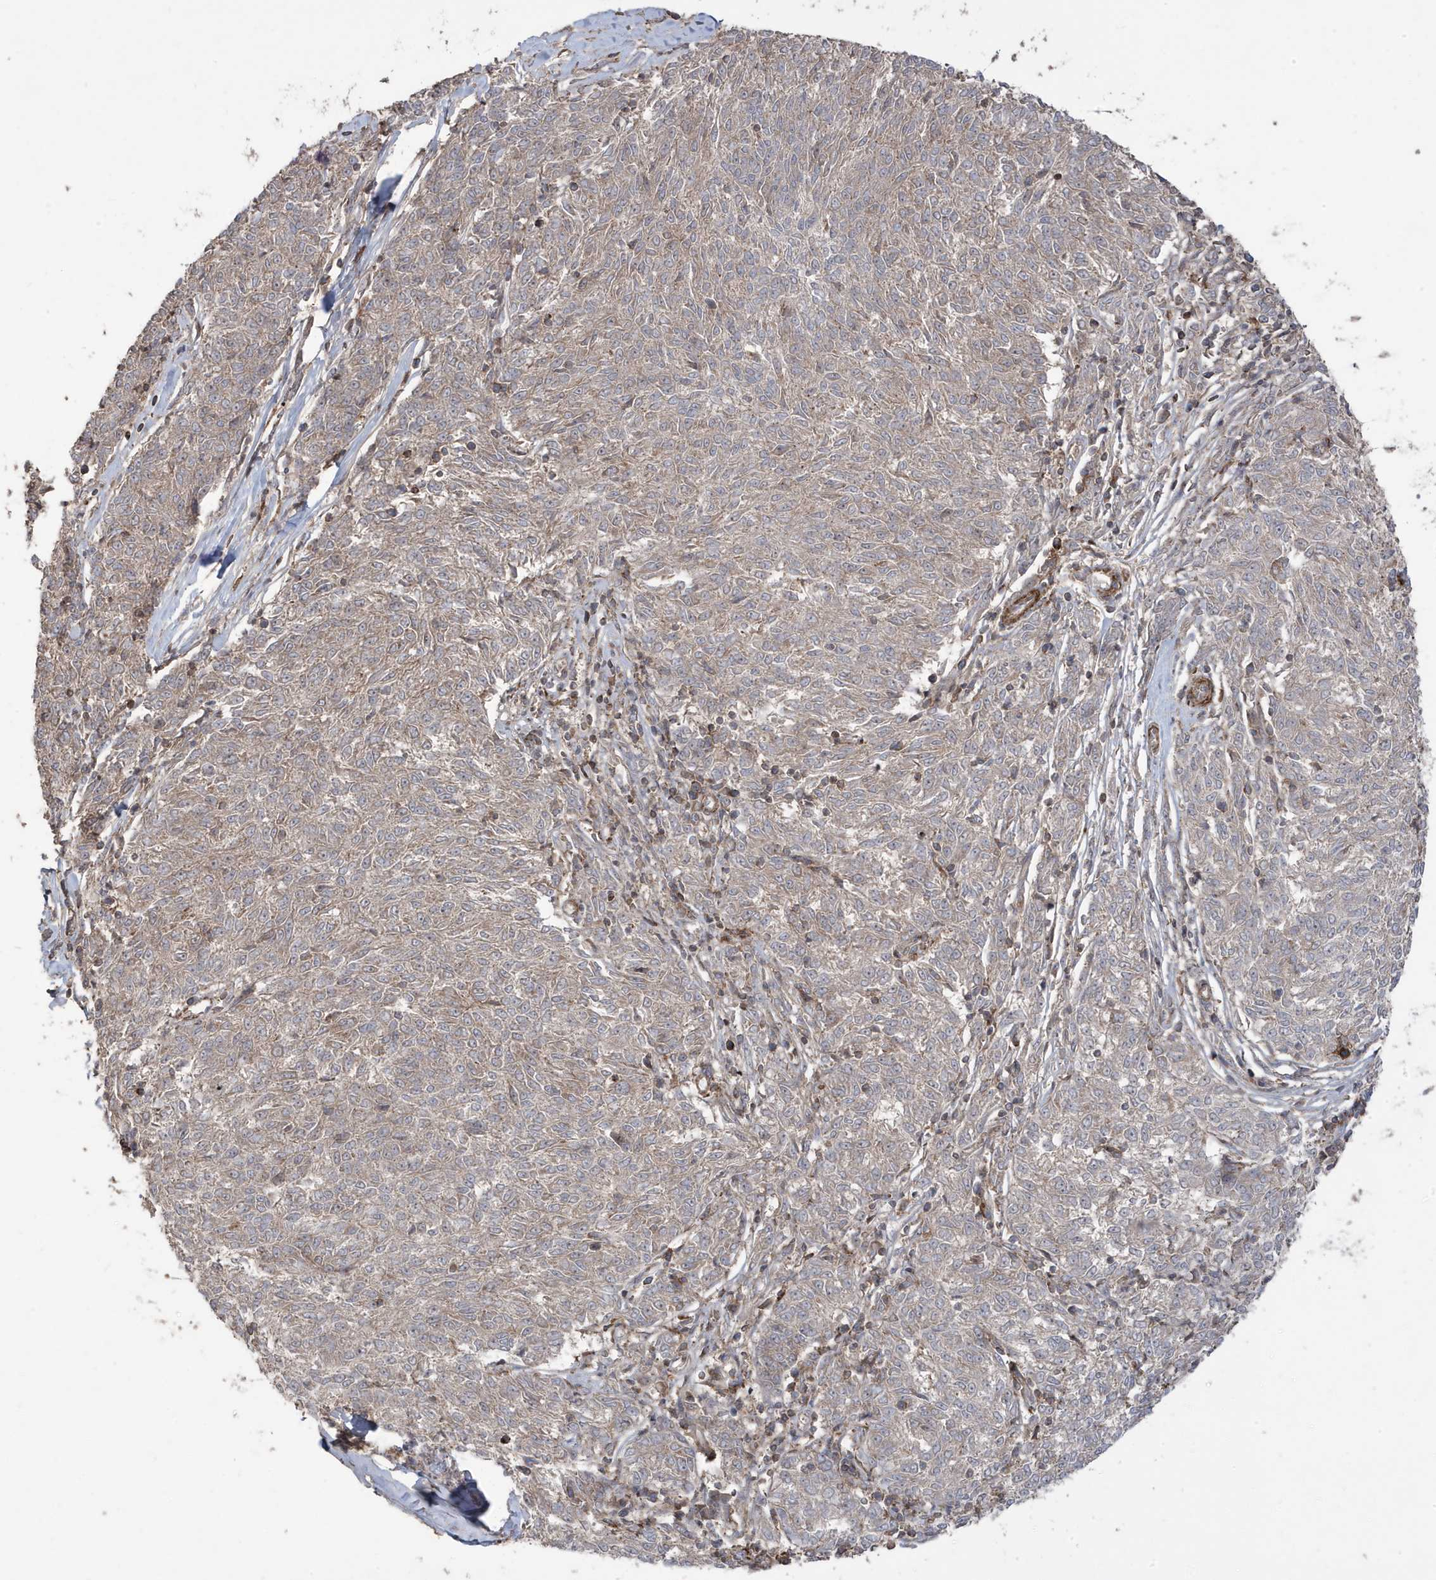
{"staining": {"intensity": "weak", "quantity": "<25%", "location": "nuclear"}, "tissue": "melanoma", "cell_type": "Tumor cells", "image_type": "cancer", "snomed": [{"axis": "morphology", "description": "Malignant melanoma, NOS"}, {"axis": "topography", "description": "Skin"}], "caption": "Immunohistochemistry (IHC) photomicrograph of melanoma stained for a protein (brown), which exhibits no expression in tumor cells.", "gene": "CETN3", "patient": {"sex": "female", "age": 72}}